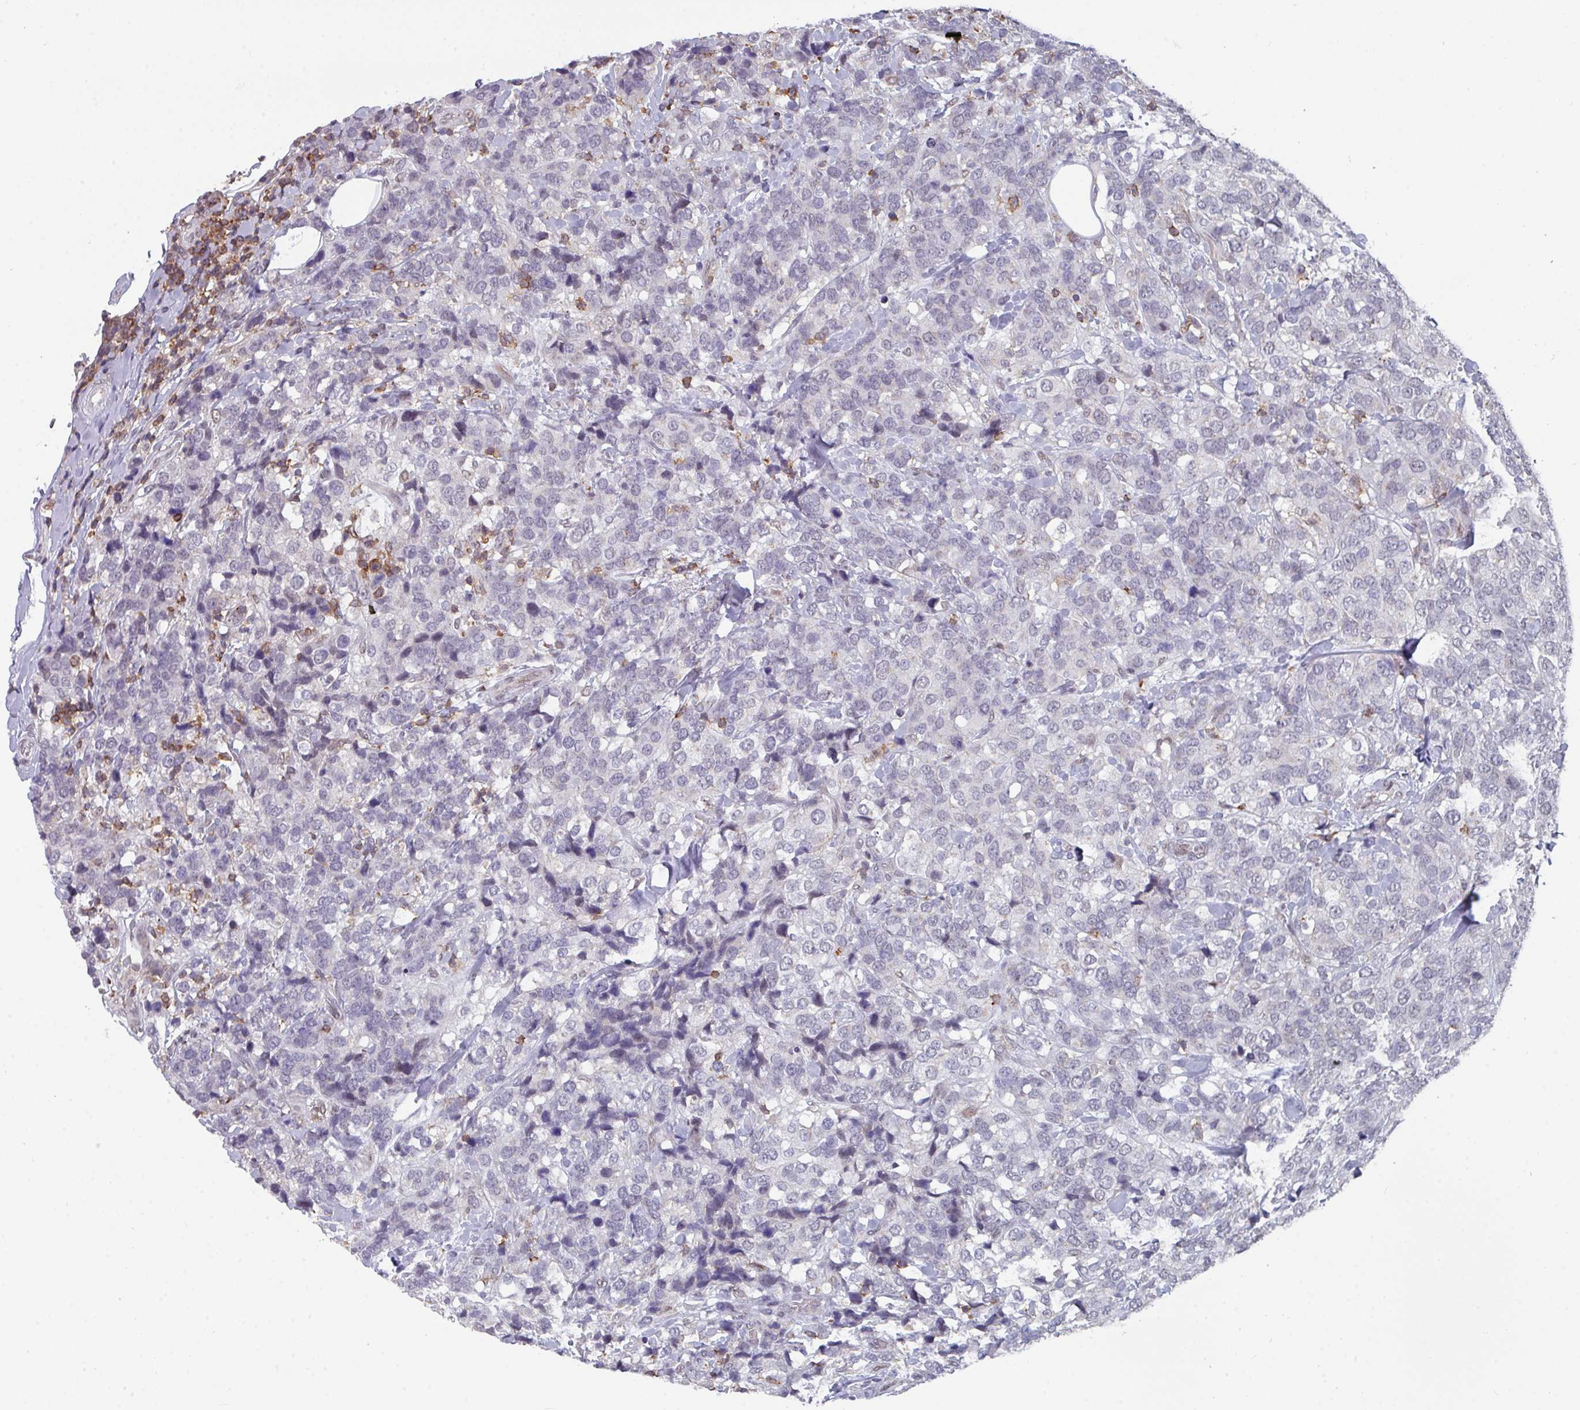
{"staining": {"intensity": "negative", "quantity": "none", "location": "none"}, "tissue": "breast cancer", "cell_type": "Tumor cells", "image_type": "cancer", "snomed": [{"axis": "morphology", "description": "Lobular carcinoma"}, {"axis": "topography", "description": "Breast"}], "caption": "Tumor cells show no significant protein expression in breast lobular carcinoma. The staining was performed using DAB to visualize the protein expression in brown, while the nuclei were stained in blue with hematoxylin (Magnification: 20x).", "gene": "RASAL3", "patient": {"sex": "female", "age": 59}}